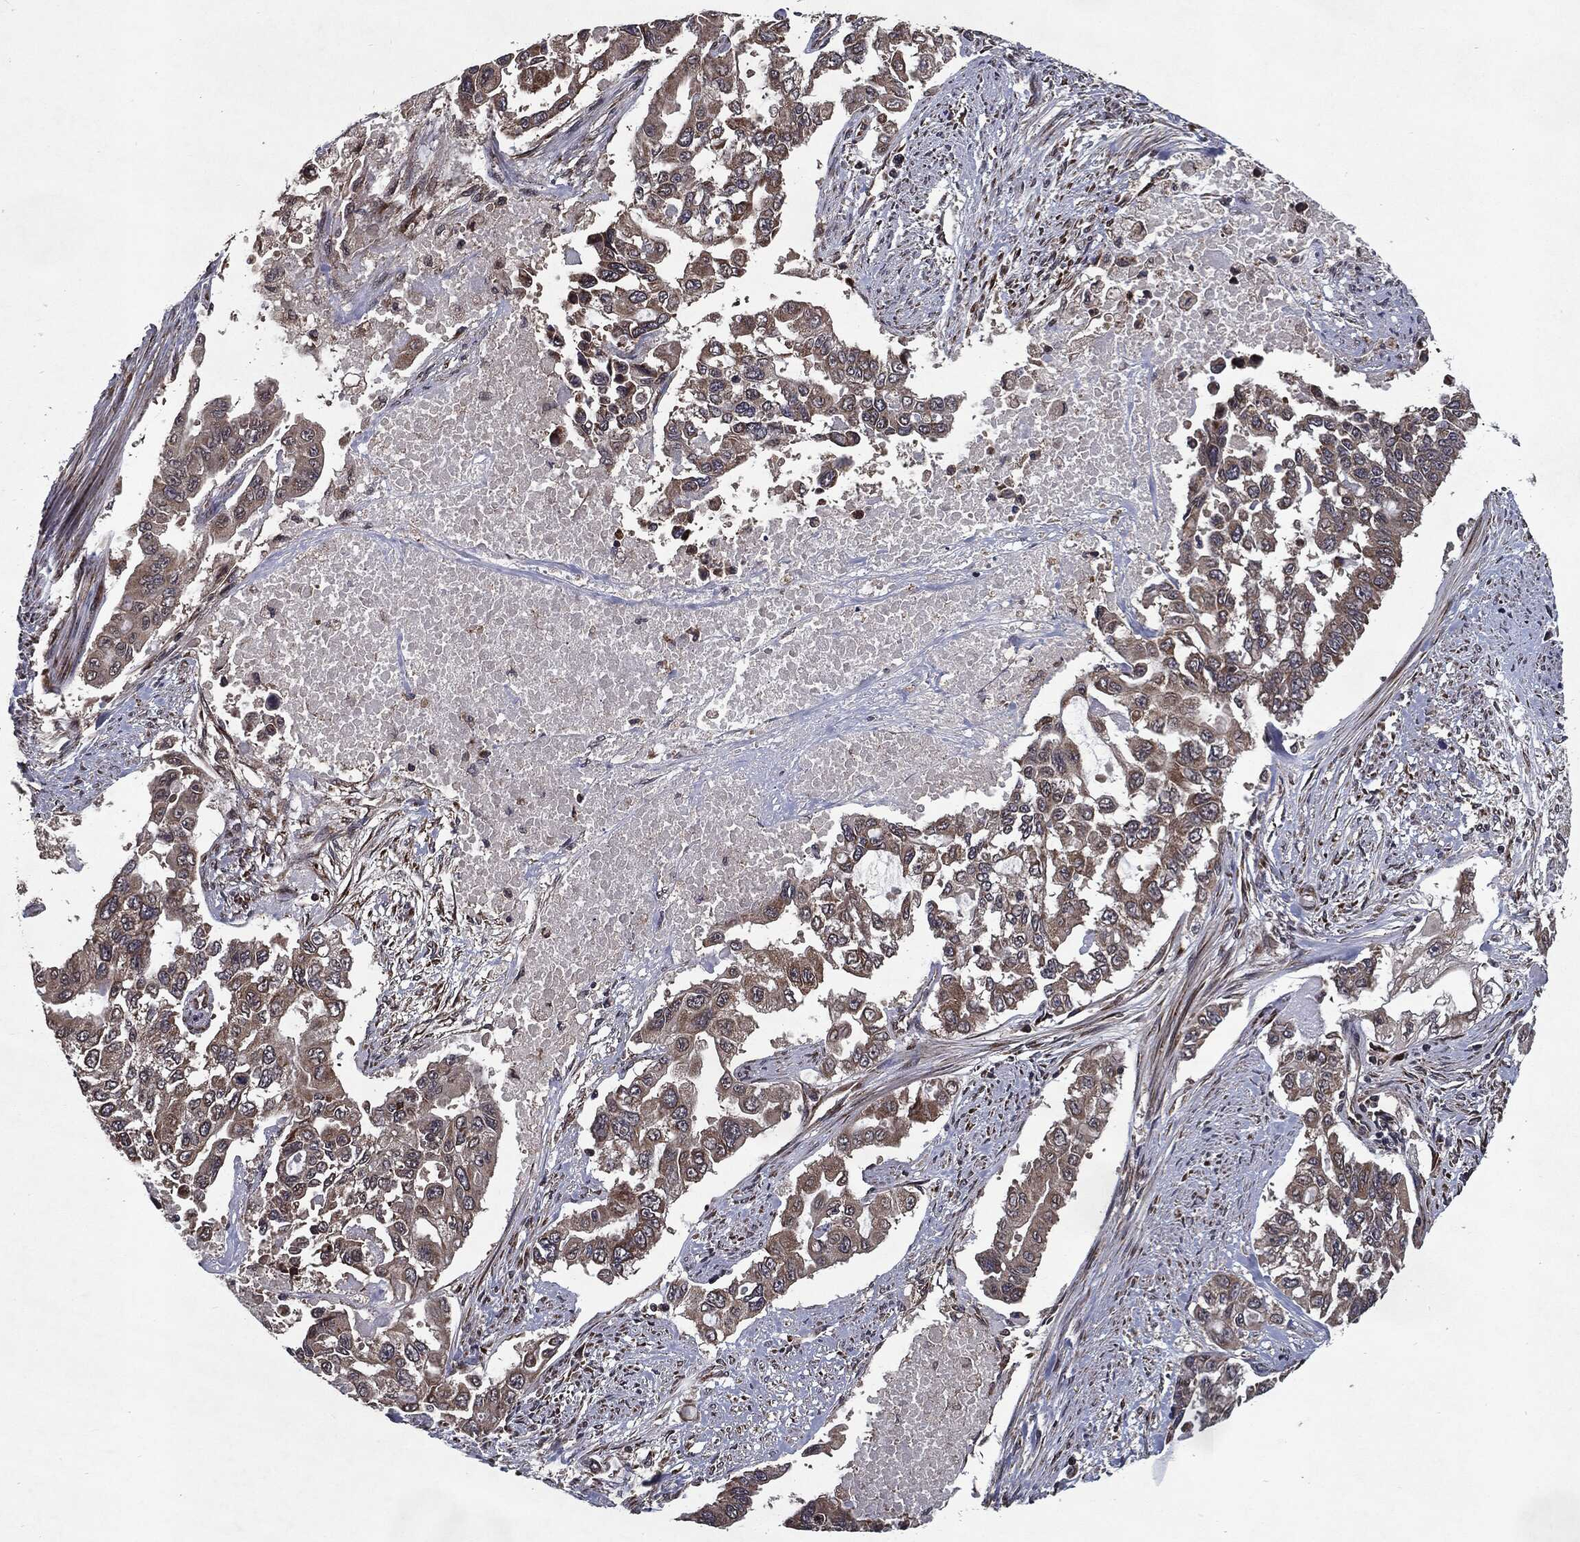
{"staining": {"intensity": "moderate", "quantity": ">75%", "location": "cytoplasmic/membranous"}, "tissue": "endometrial cancer", "cell_type": "Tumor cells", "image_type": "cancer", "snomed": [{"axis": "morphology", "description": "Adenocarcinoma, NOS"}, {"axis": "topography", "description": "Uterus"}], "caption": "Immunohistochemistry (DAB (3,3'-diaminobenzidine)) staining of endometrial cancer (adenocarcinoma) exhibits moderate cytoplasmic/membranous protein staining in about >75% of tumor cells.", "gene": "HDAC5", "patient": {"sex": "female", "age": 59}}